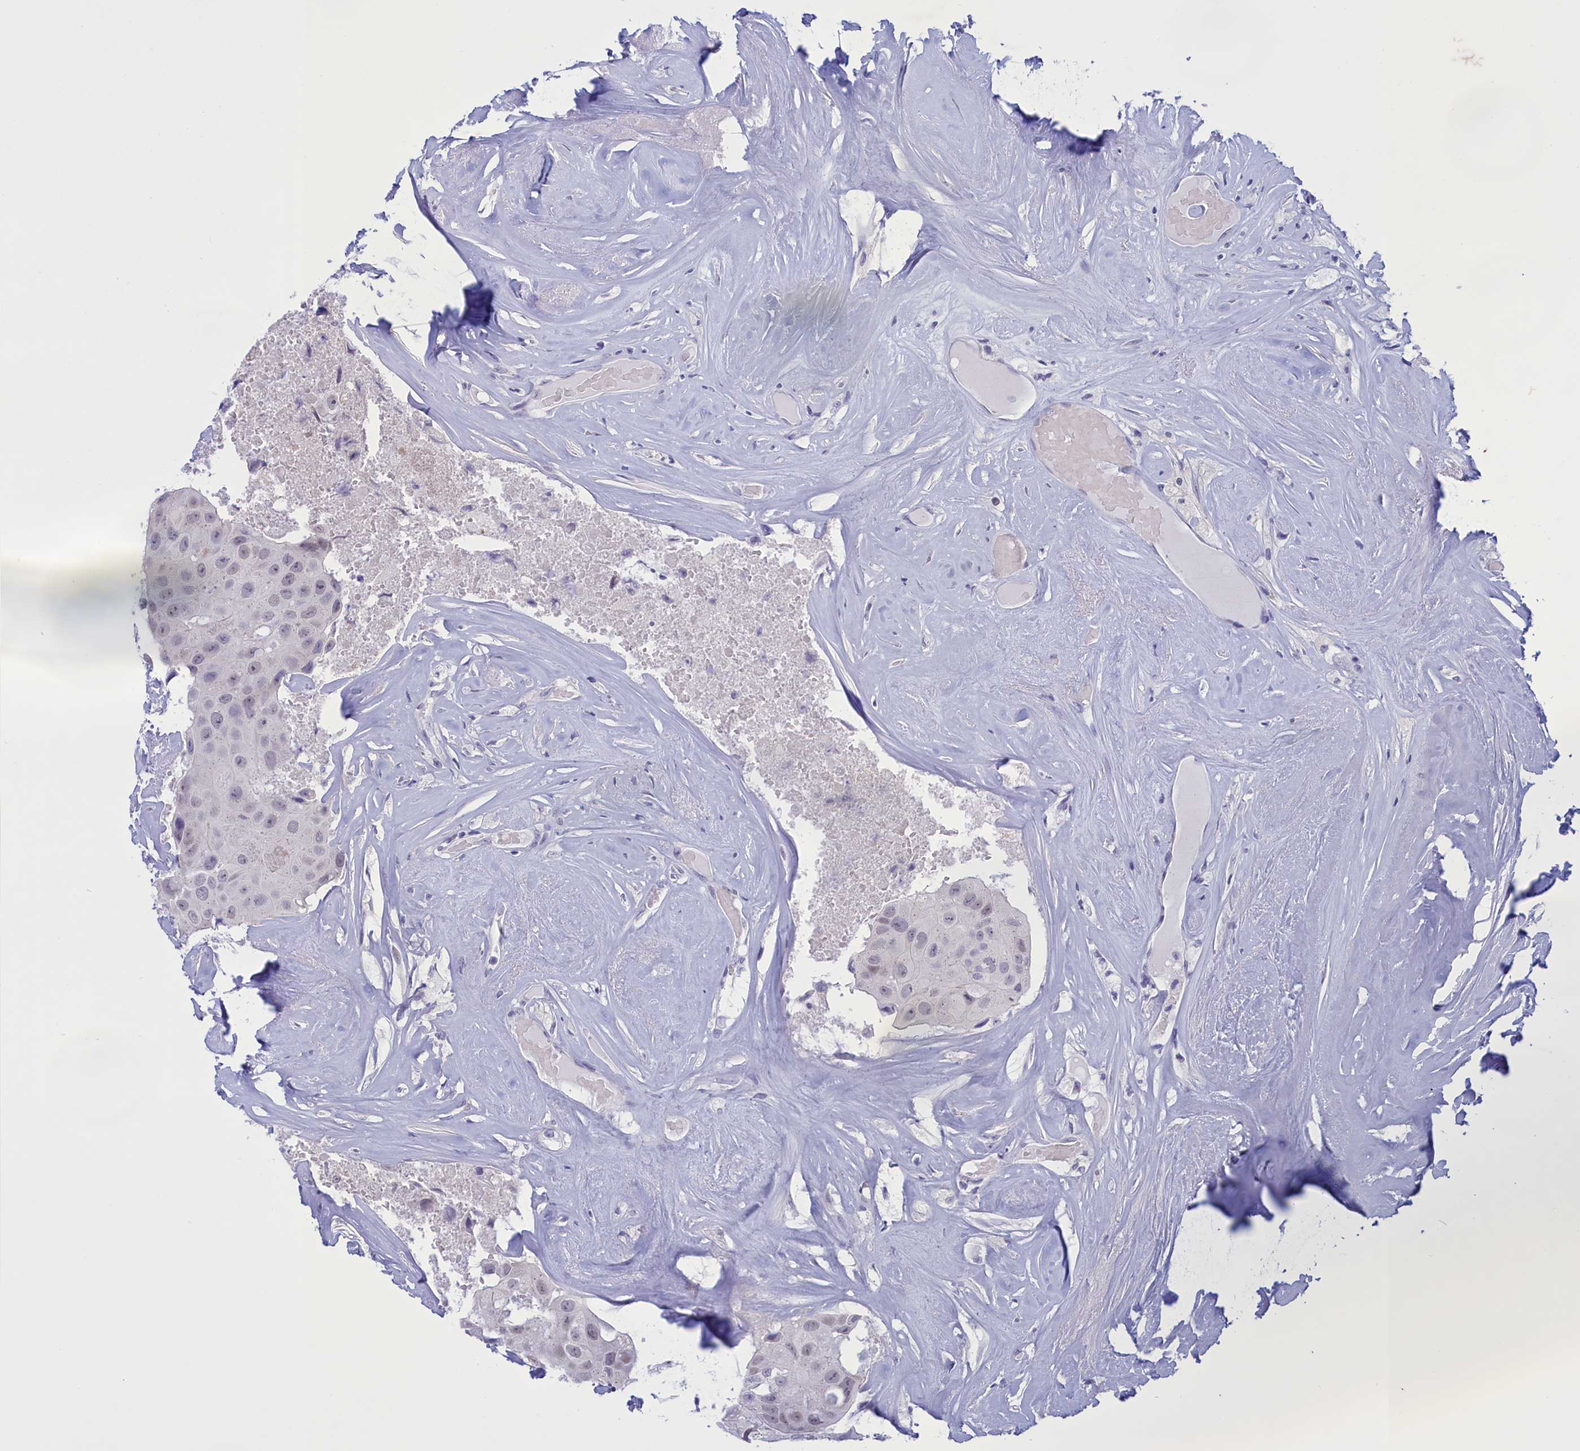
{"staining": {"intensity": "negative", "quantity": "none", "location": "none"}, "tissue": "head and neck cancer", "cell_type": "Tumor cells", "image_type": "cancer", "snomed": [{"axis": "morphology", "description": "Adenocarcinoma, NOS"}, {"axis": "morphology", "description": "Adenocarcinoma, metastatic, NOS"}, {"axis": "topography", "description": "Head-Neck"}], "caption": "A micrograph of human adenocarcinoma (head and neck) is negative for staining in tumor cells. Nuclei are stained in blue.", "gene": "ELOA2", "patient": {"sex": "male", "age": 75}}